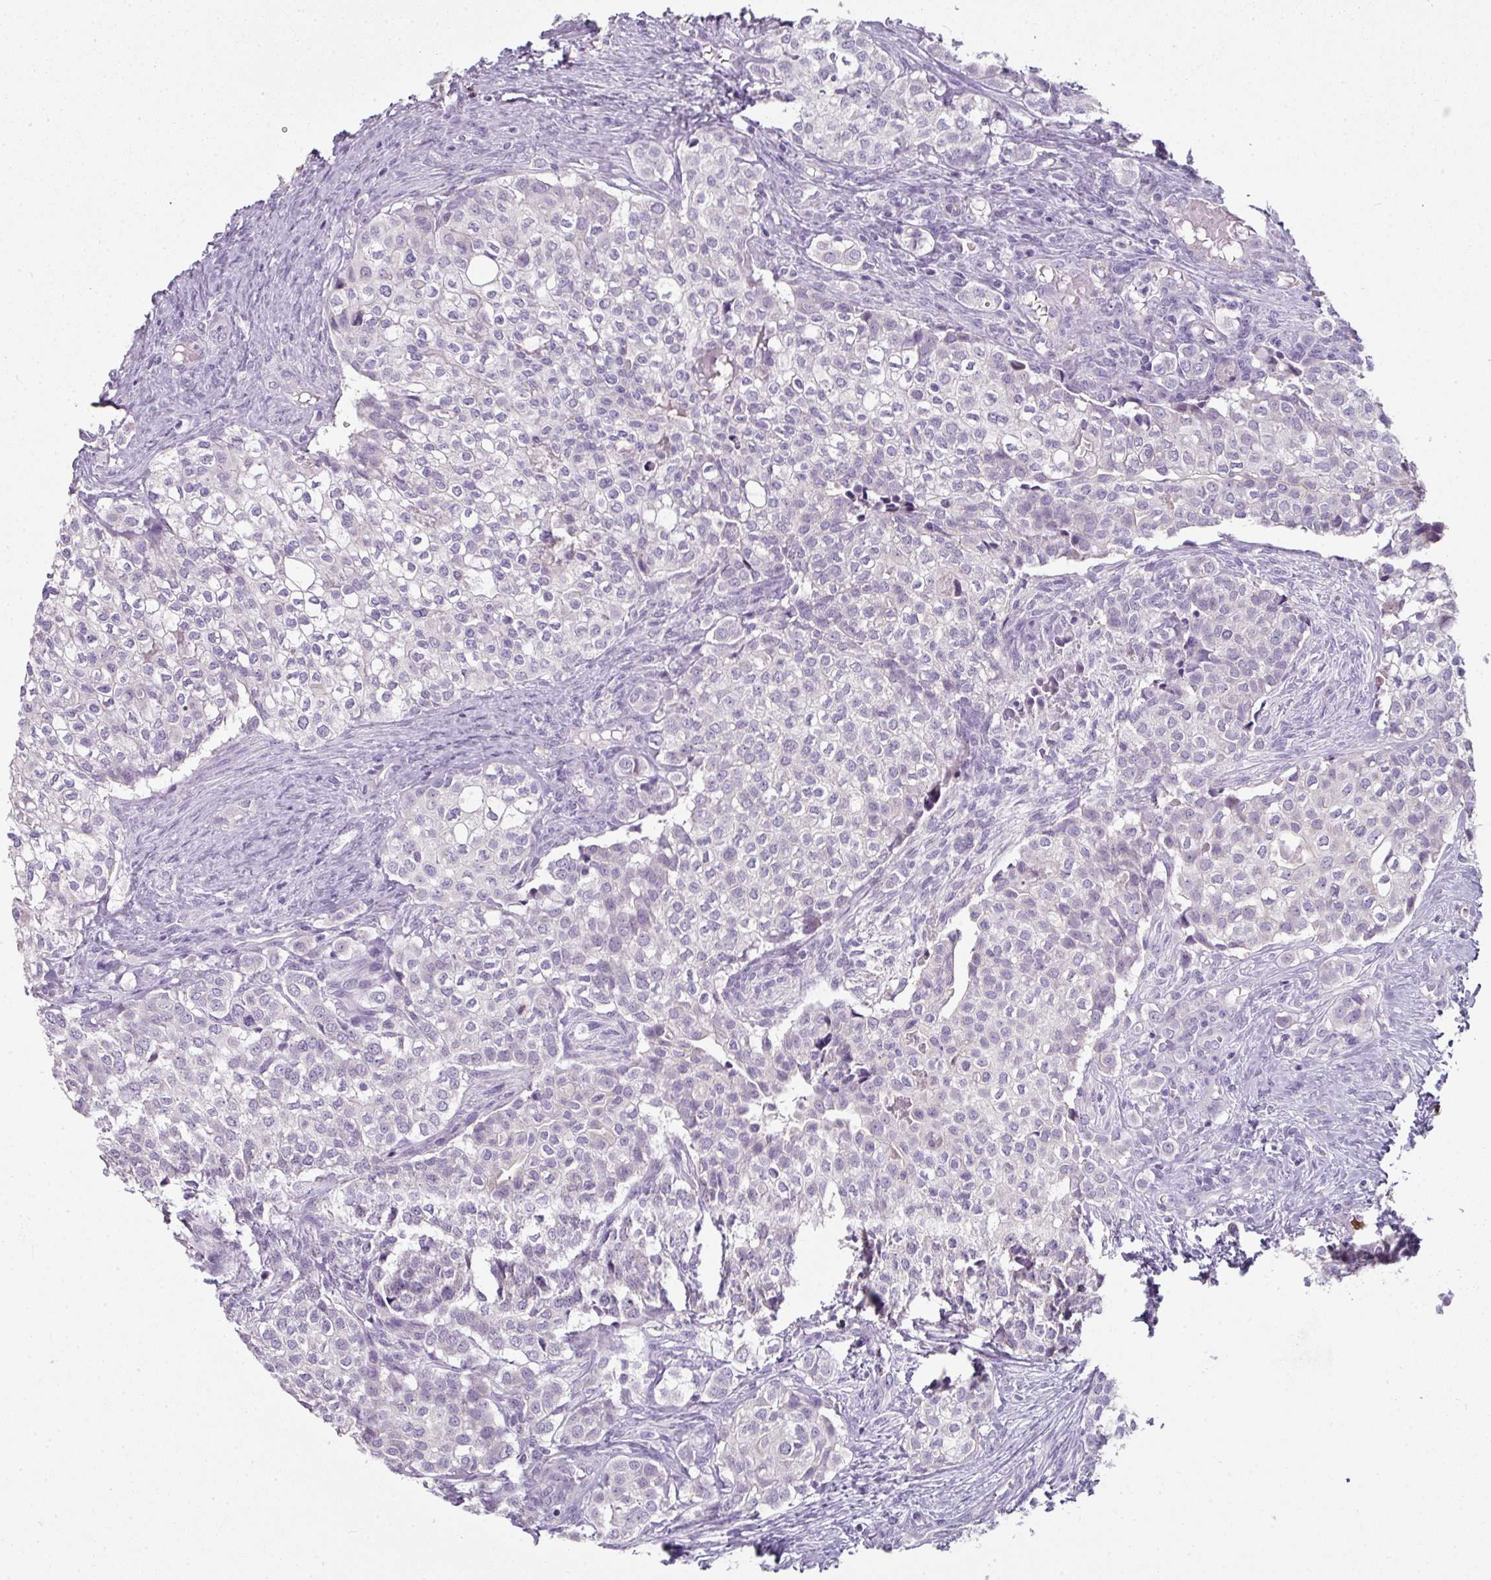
{"staining": {"intensity": "negative", "quantity": "none", "location": "none"}, "tissue": "head and neck cancer", "cell_type": "Tumor cells", "image_type": "cancer", "snomed": [{"axis": "morphology", "description": "Adenocarcinoma, NOS"}, {"axis": "topography", "description": "Head-Neck"}], "caption": "Immunohistochemistry (IHC) histopathology image of neoplastic tissue: head and neck cancer (adenocarcinoma) stained with DAB exhibits no significant protein positivity in tumor cells.", "gene": "FHAD1", "patient": {"sex": "male", "age": 81}}